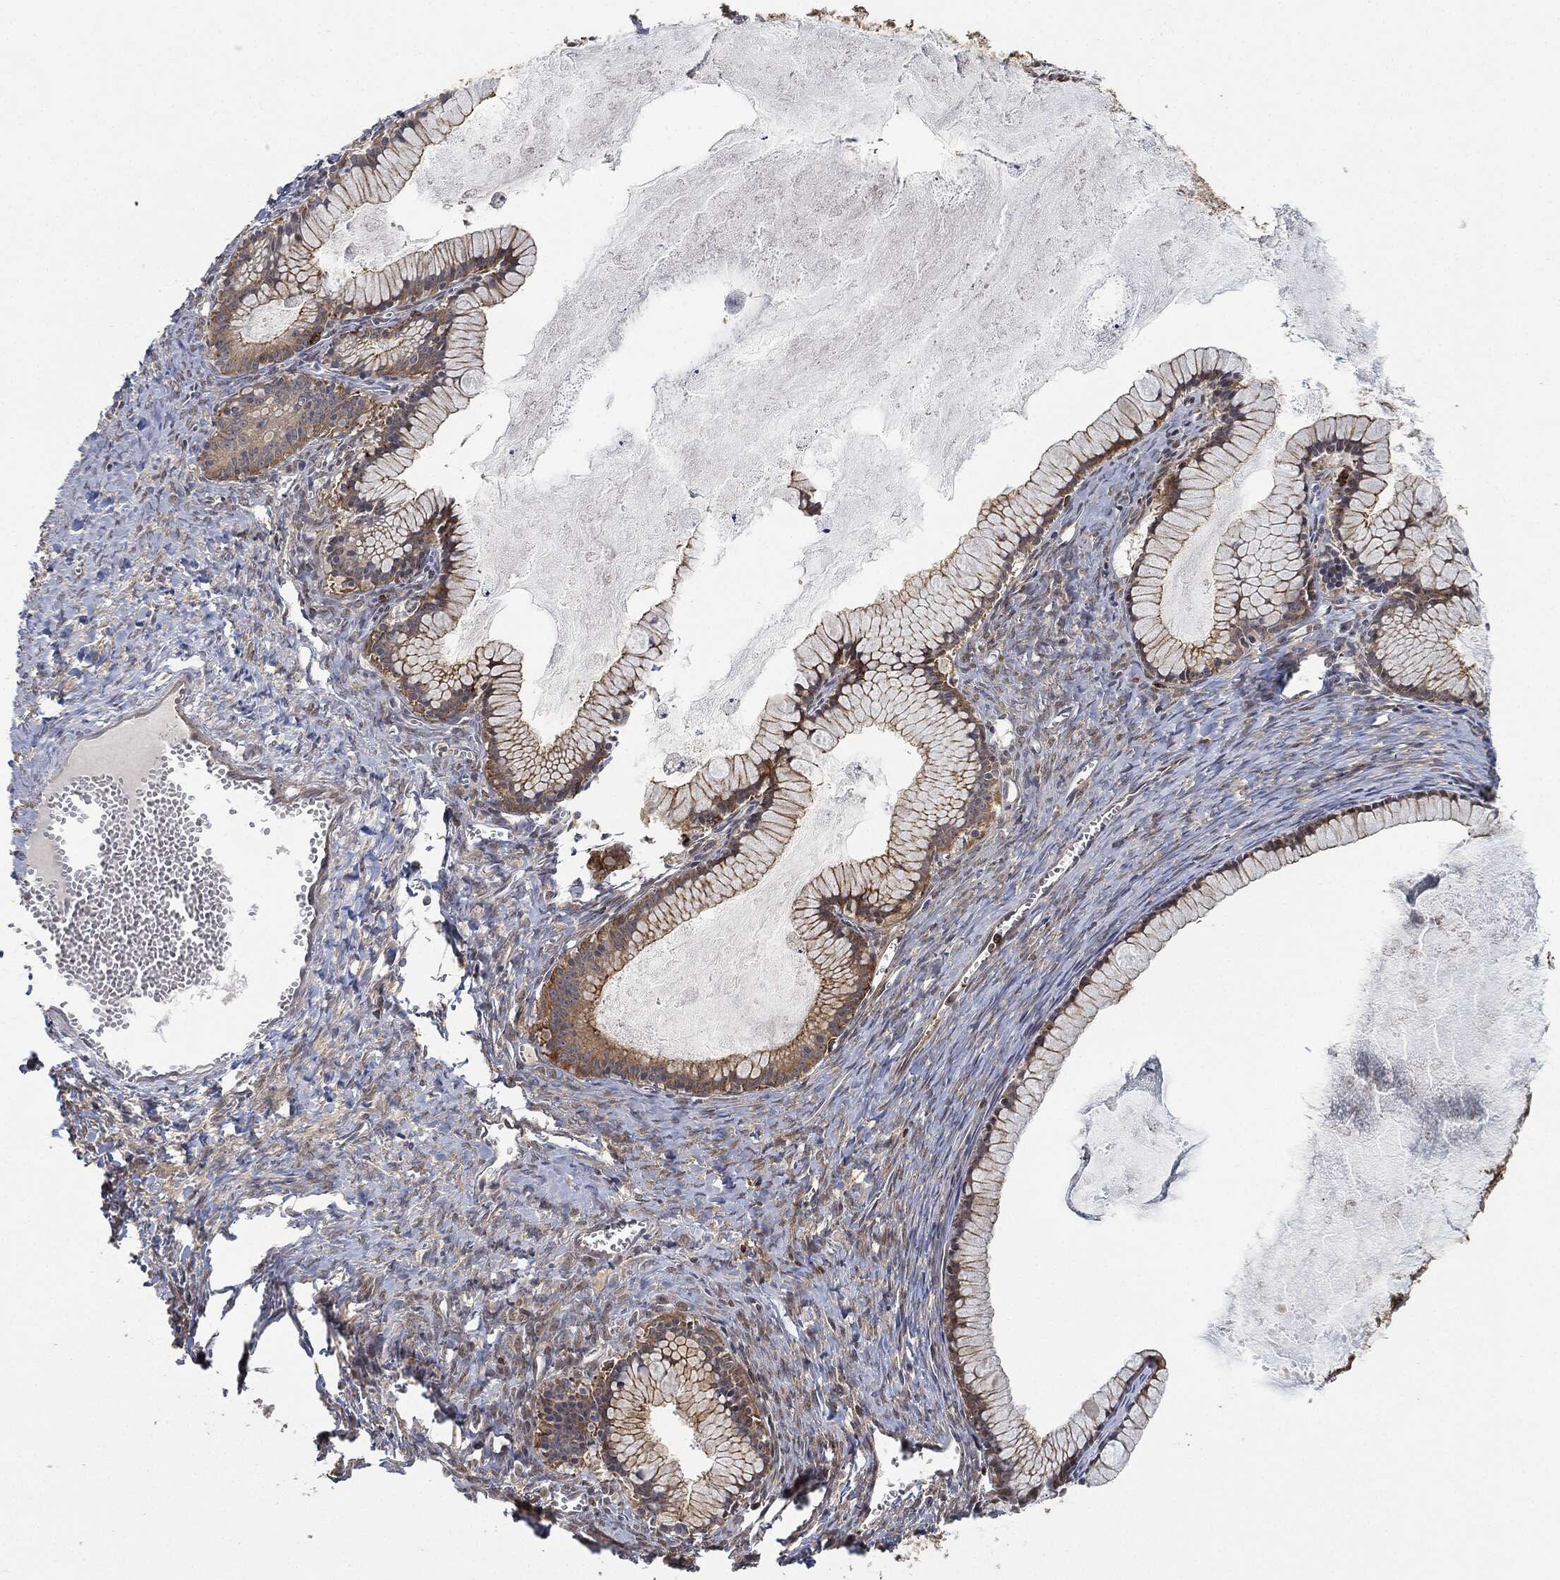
{"staining": {"intensity": "strong", "quantity": "25%-75%", "location": "cytoplasmic/membranous"}, "tissue": "ovarian cancer", "cell_type": "Tumor cells", "image_type": "cancer", "snomed": [{"axis": "morphology", "description": "Cystadenocarcinoma, mucinous, NOS"}, {"axis": "topography", "description": "Ovary"}], "caption": "Human ovarian cancer stained with a protein marker displays strong staining in tumor cells.", "gene": "TPT1", "patient": {"sex": "female", "age": 41}}